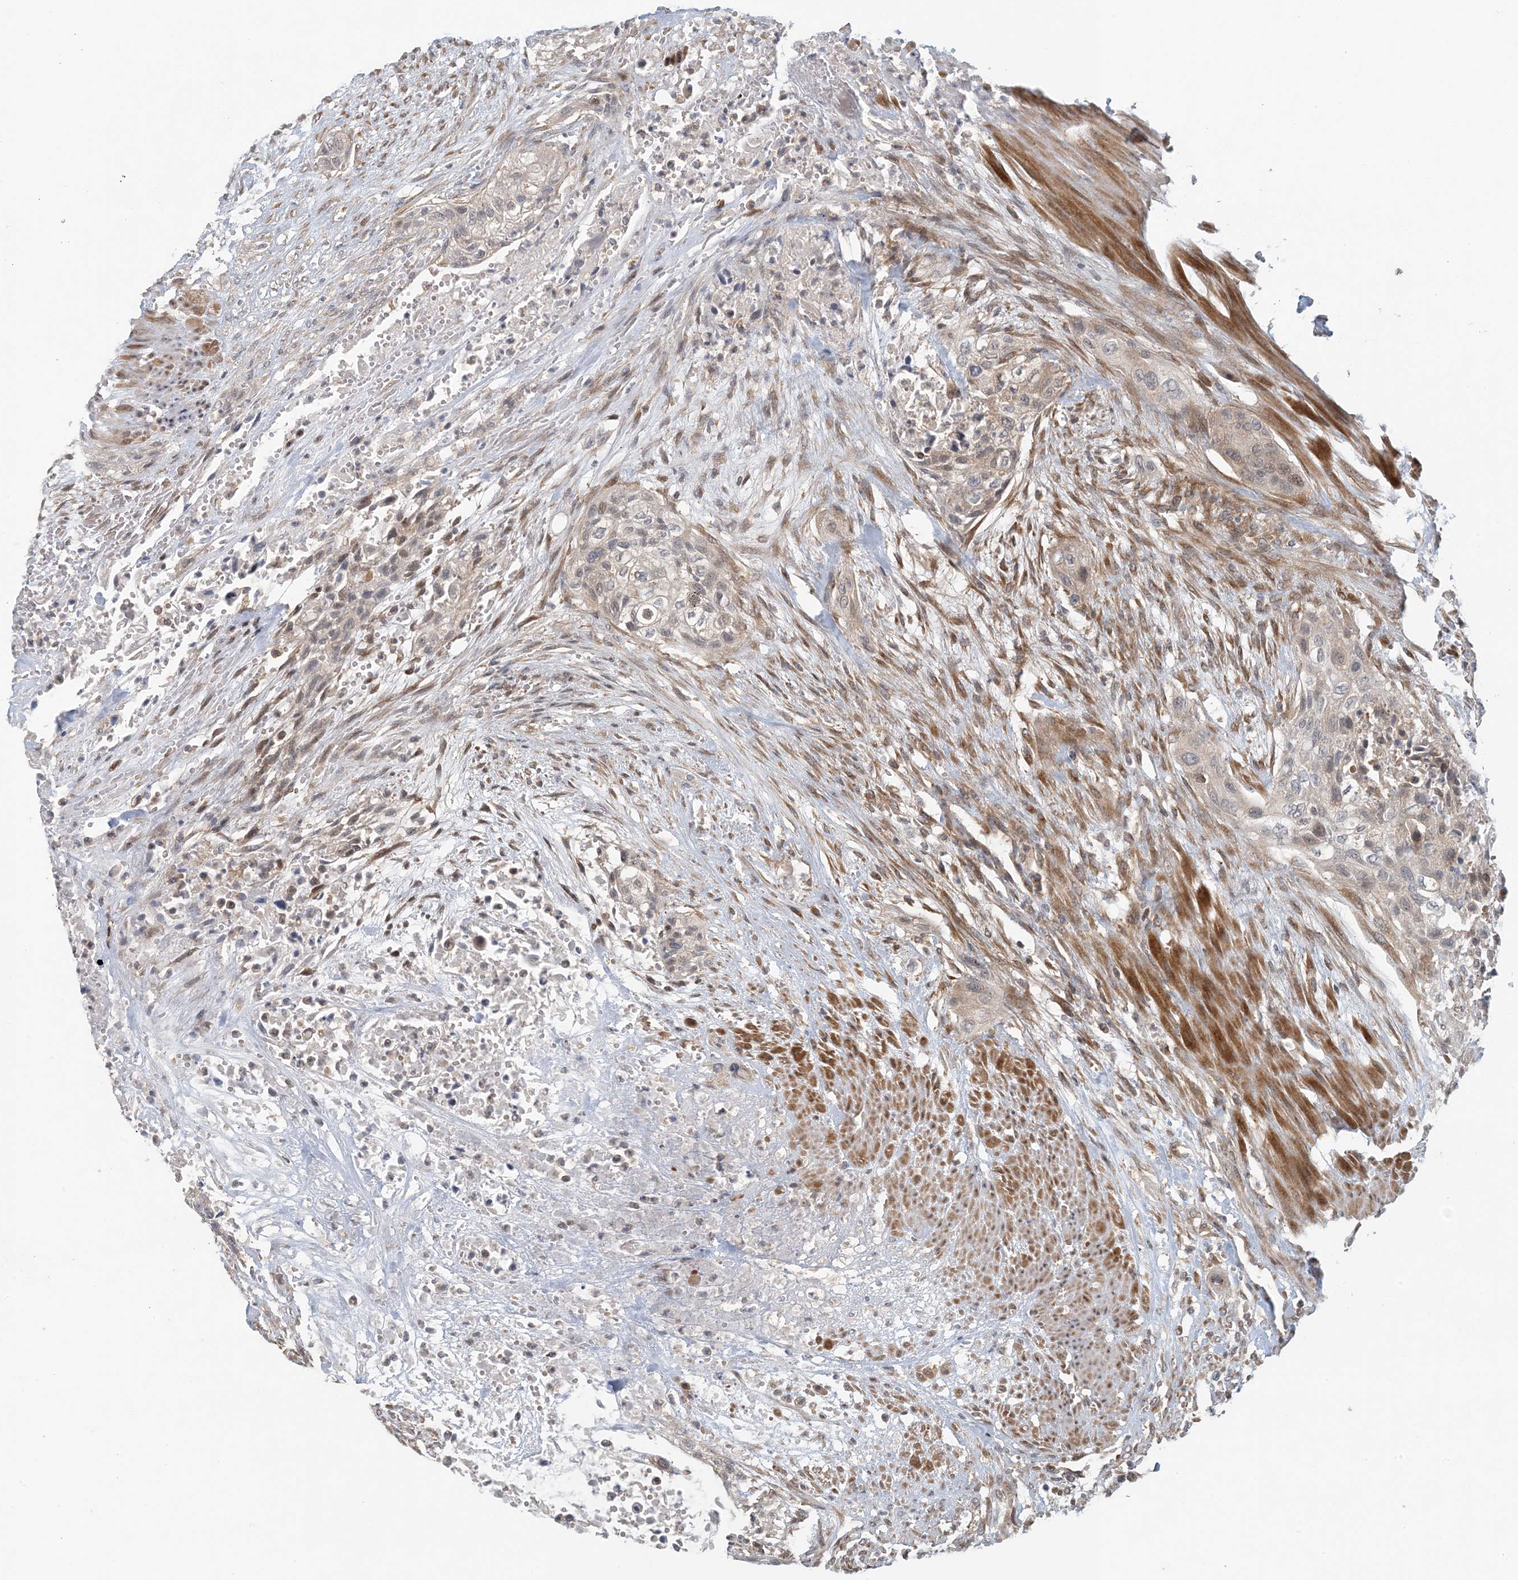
{"staining": {"intensity": "weak", "quantity": ">75%", "location": "cytoplasmic/membranous"}, "tissue": "urothelial cancer", "cell_type": "Tumor cells", "image_type": "cancer", "snomed": [{"axis": "morphology", "description": "Urothelial carcinoma, High grade"}, {"axis": "topography", "description": "Urinary bladder"}], "caption": "A photomicrograph of urothelial cancer stained for a protein exhibits weak cytoplasmic/membranous brown staining in tumor cells. (brown staining indicates protein expression, while blue staining denotes nuclei).", "gene": "ATP13A2", "patient": {"sex": "male", "age": 35}}